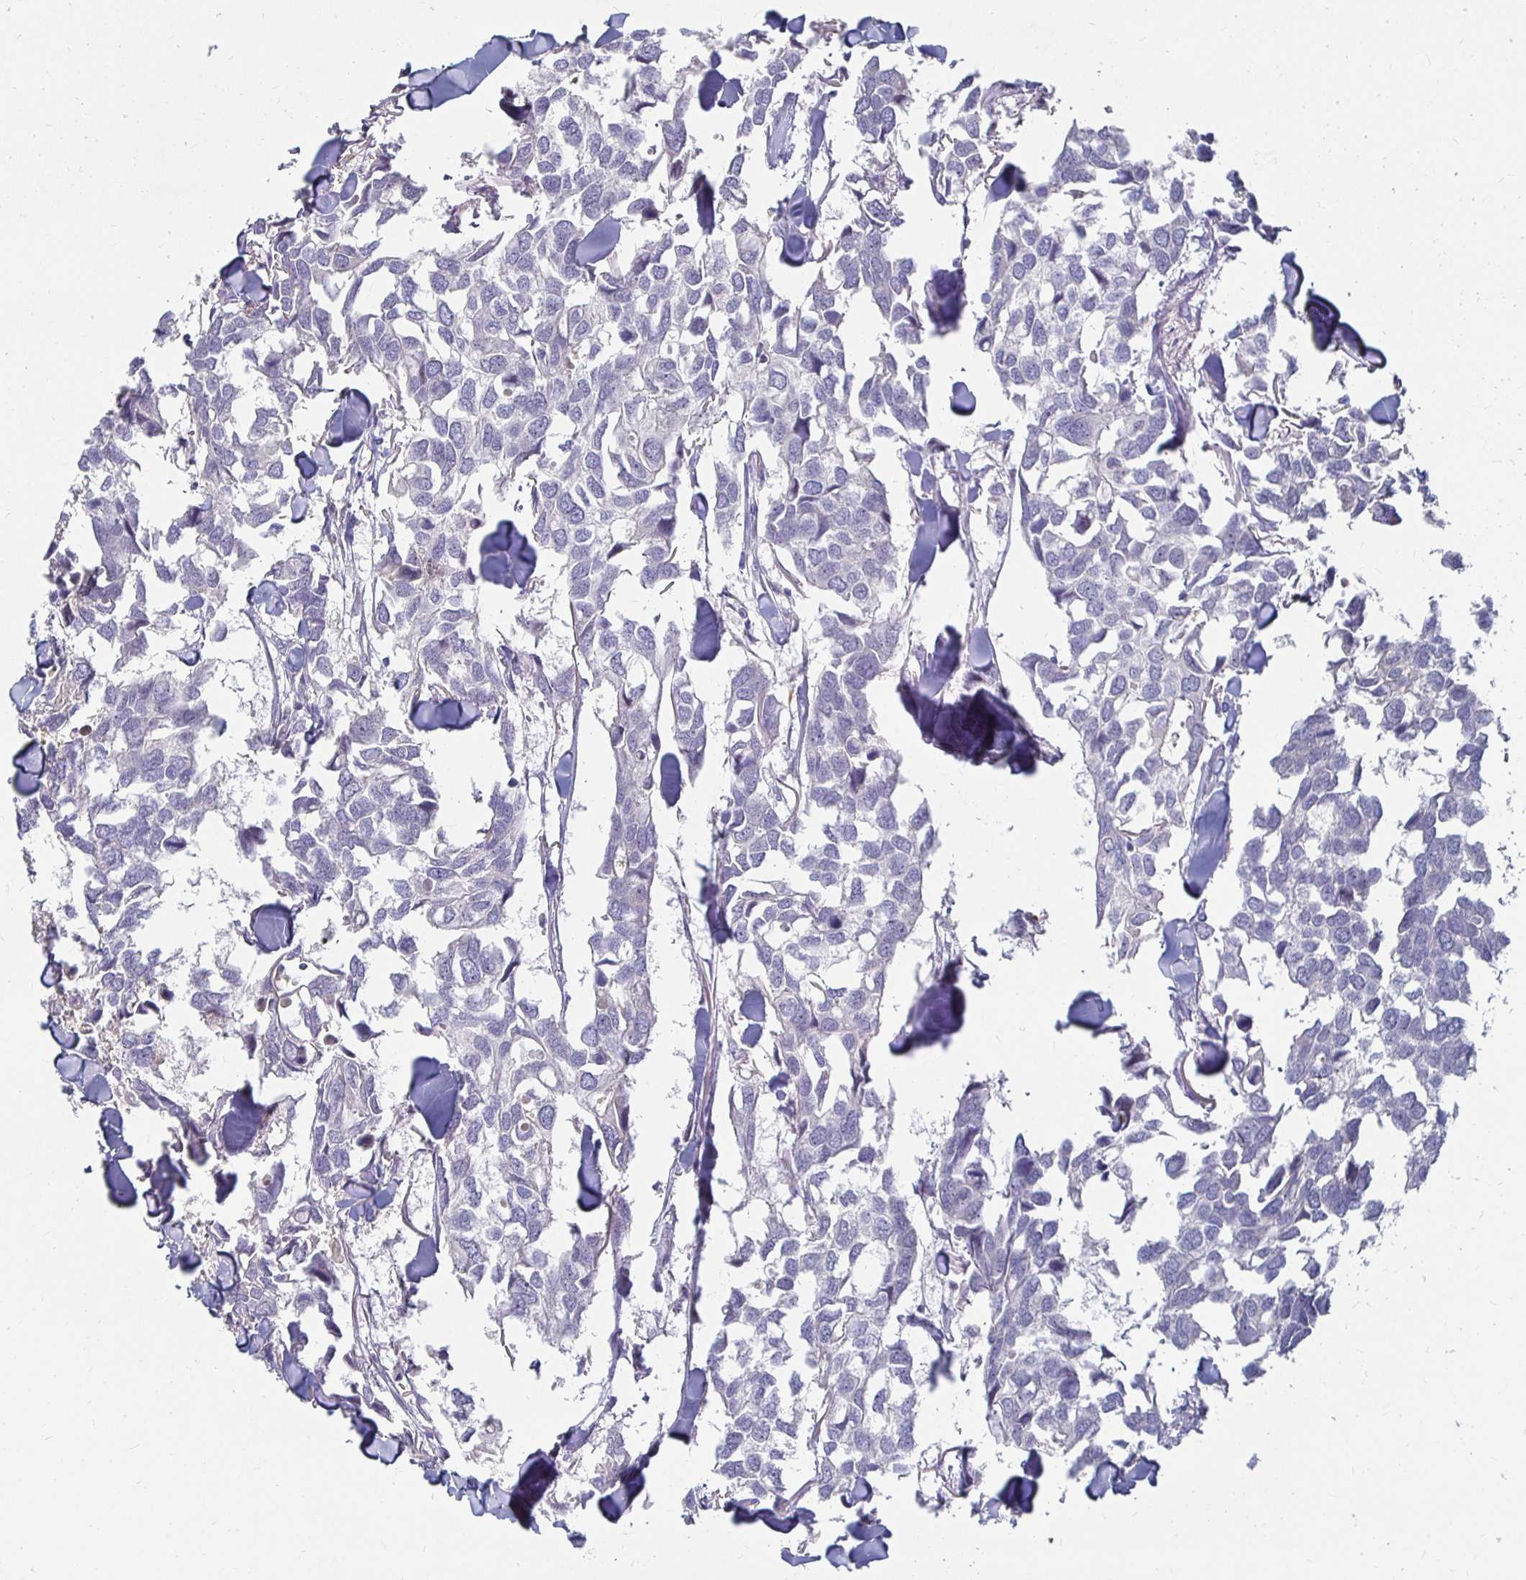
{"staining": {"intensity": "negative", "quantity": "none", "location": "none"}, "tissue": "breast cancer", "cell_type": "Tumor cells", "image_type": "cancer", "snomed": [{"axis": "morphology", "description": "Duct carcinoma"}, {"axis": "topography", "description": "Breast"}], "caption": "An immunohistochemistry (IHC) histopathology image of breast cancer (infiltrating ductal carcinoma) is shown. There is no staining in tumor cells of breast cancer (infiltrating ductal carcinoma).", "gene": "RNF144B", "patient": {"sex": "female", "age": 83}}